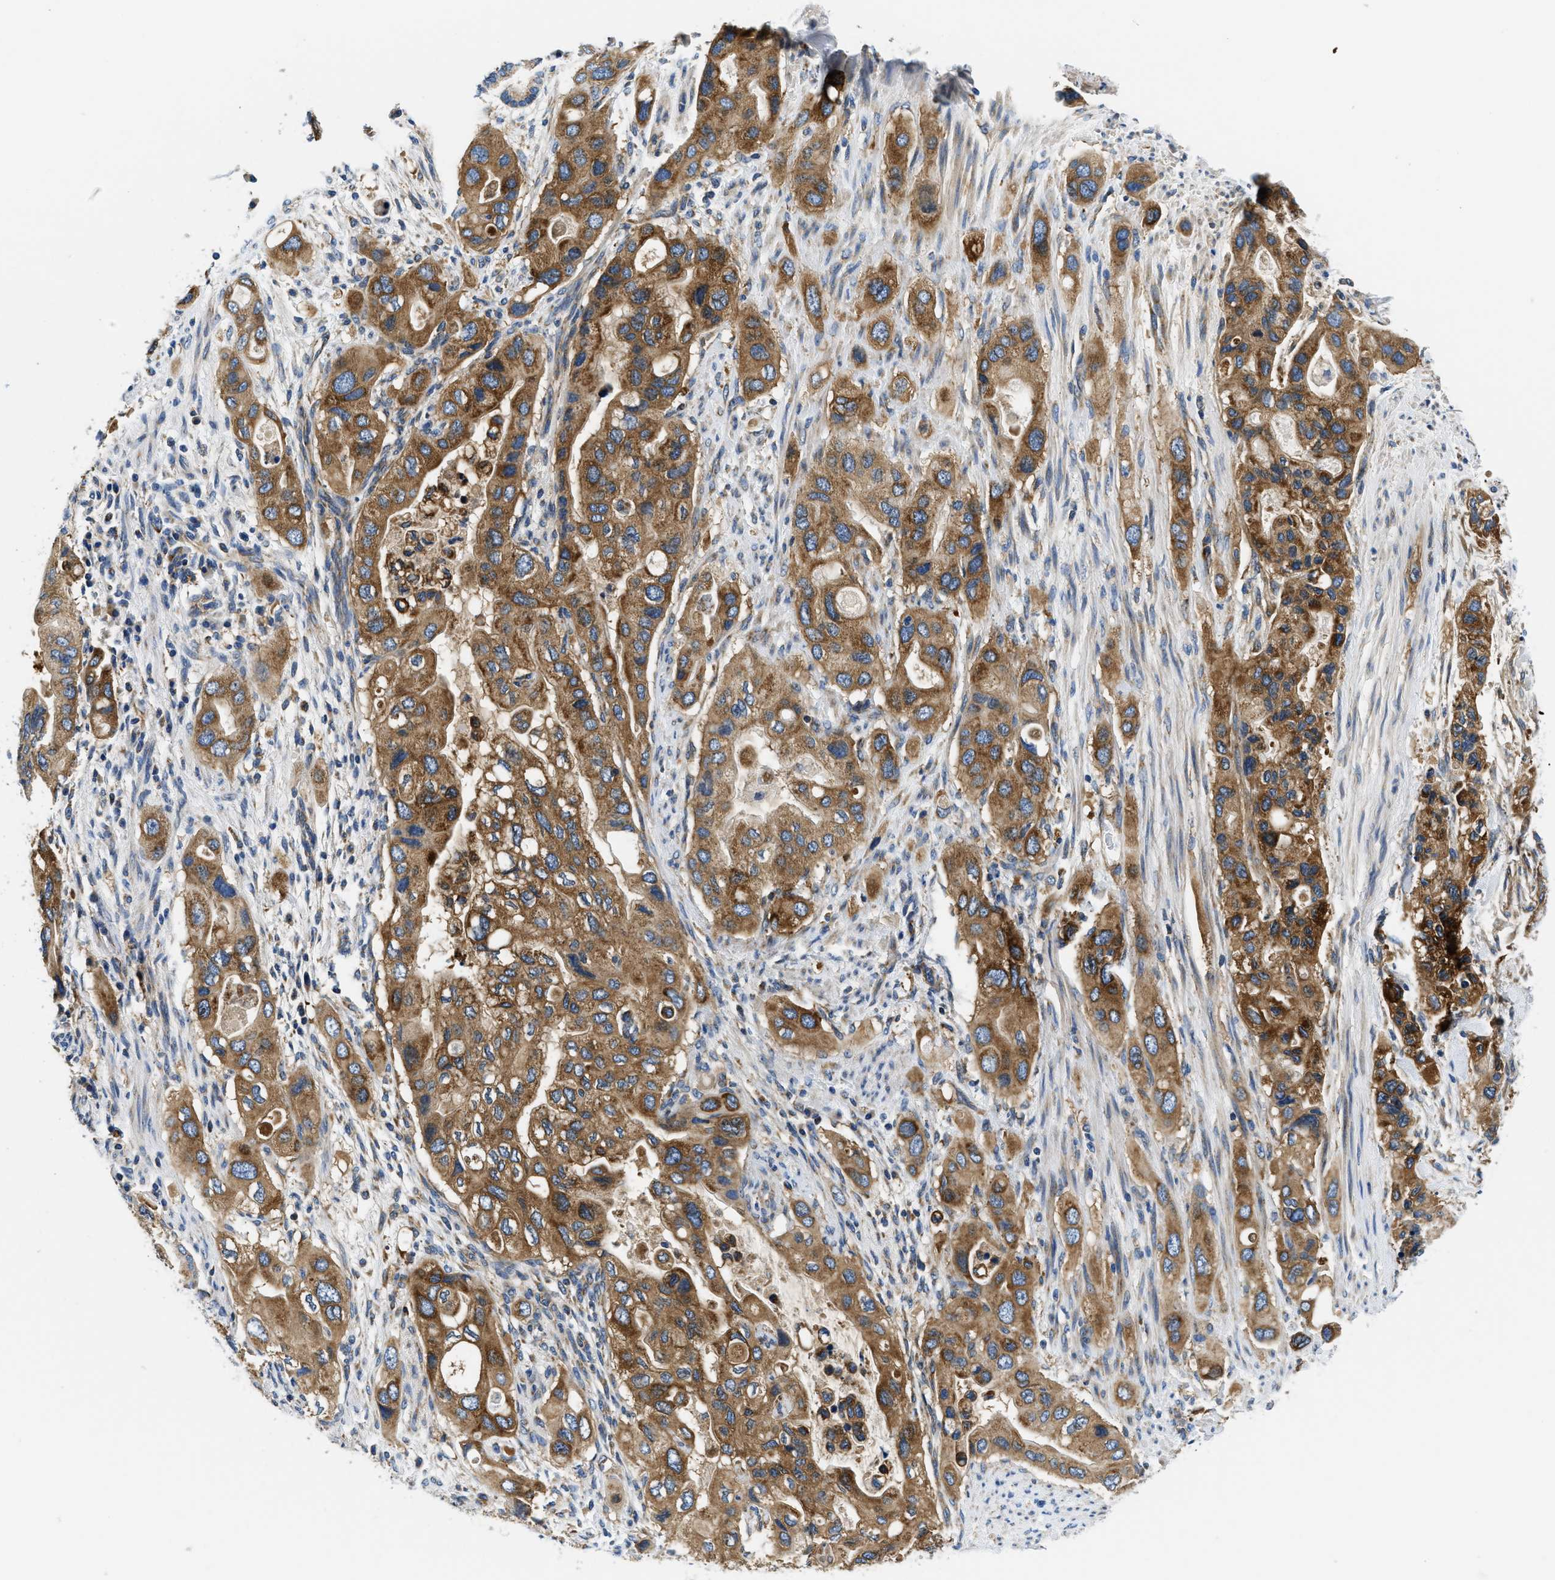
{"staining": {"intensity": "strong", "quantity": ">75%", "location": "cytoplasmic/membranous"}, "tissue": "pancreatic cancer", "cell_type": "Tumor cells", "image_type": "cancer", "snomed": [{"axis": "morphology", "description": "Adenocarcinoma, NOS"}, {"axis": "topography", "description": "Pancreas"}], "caption": "A brown stain highlights strong cytoplasmic/membranous staining of a protein in pancreatic cancer tumor cells.", "gene": "SAMD4B", "patient": {"sex": "female", "age": 56}}